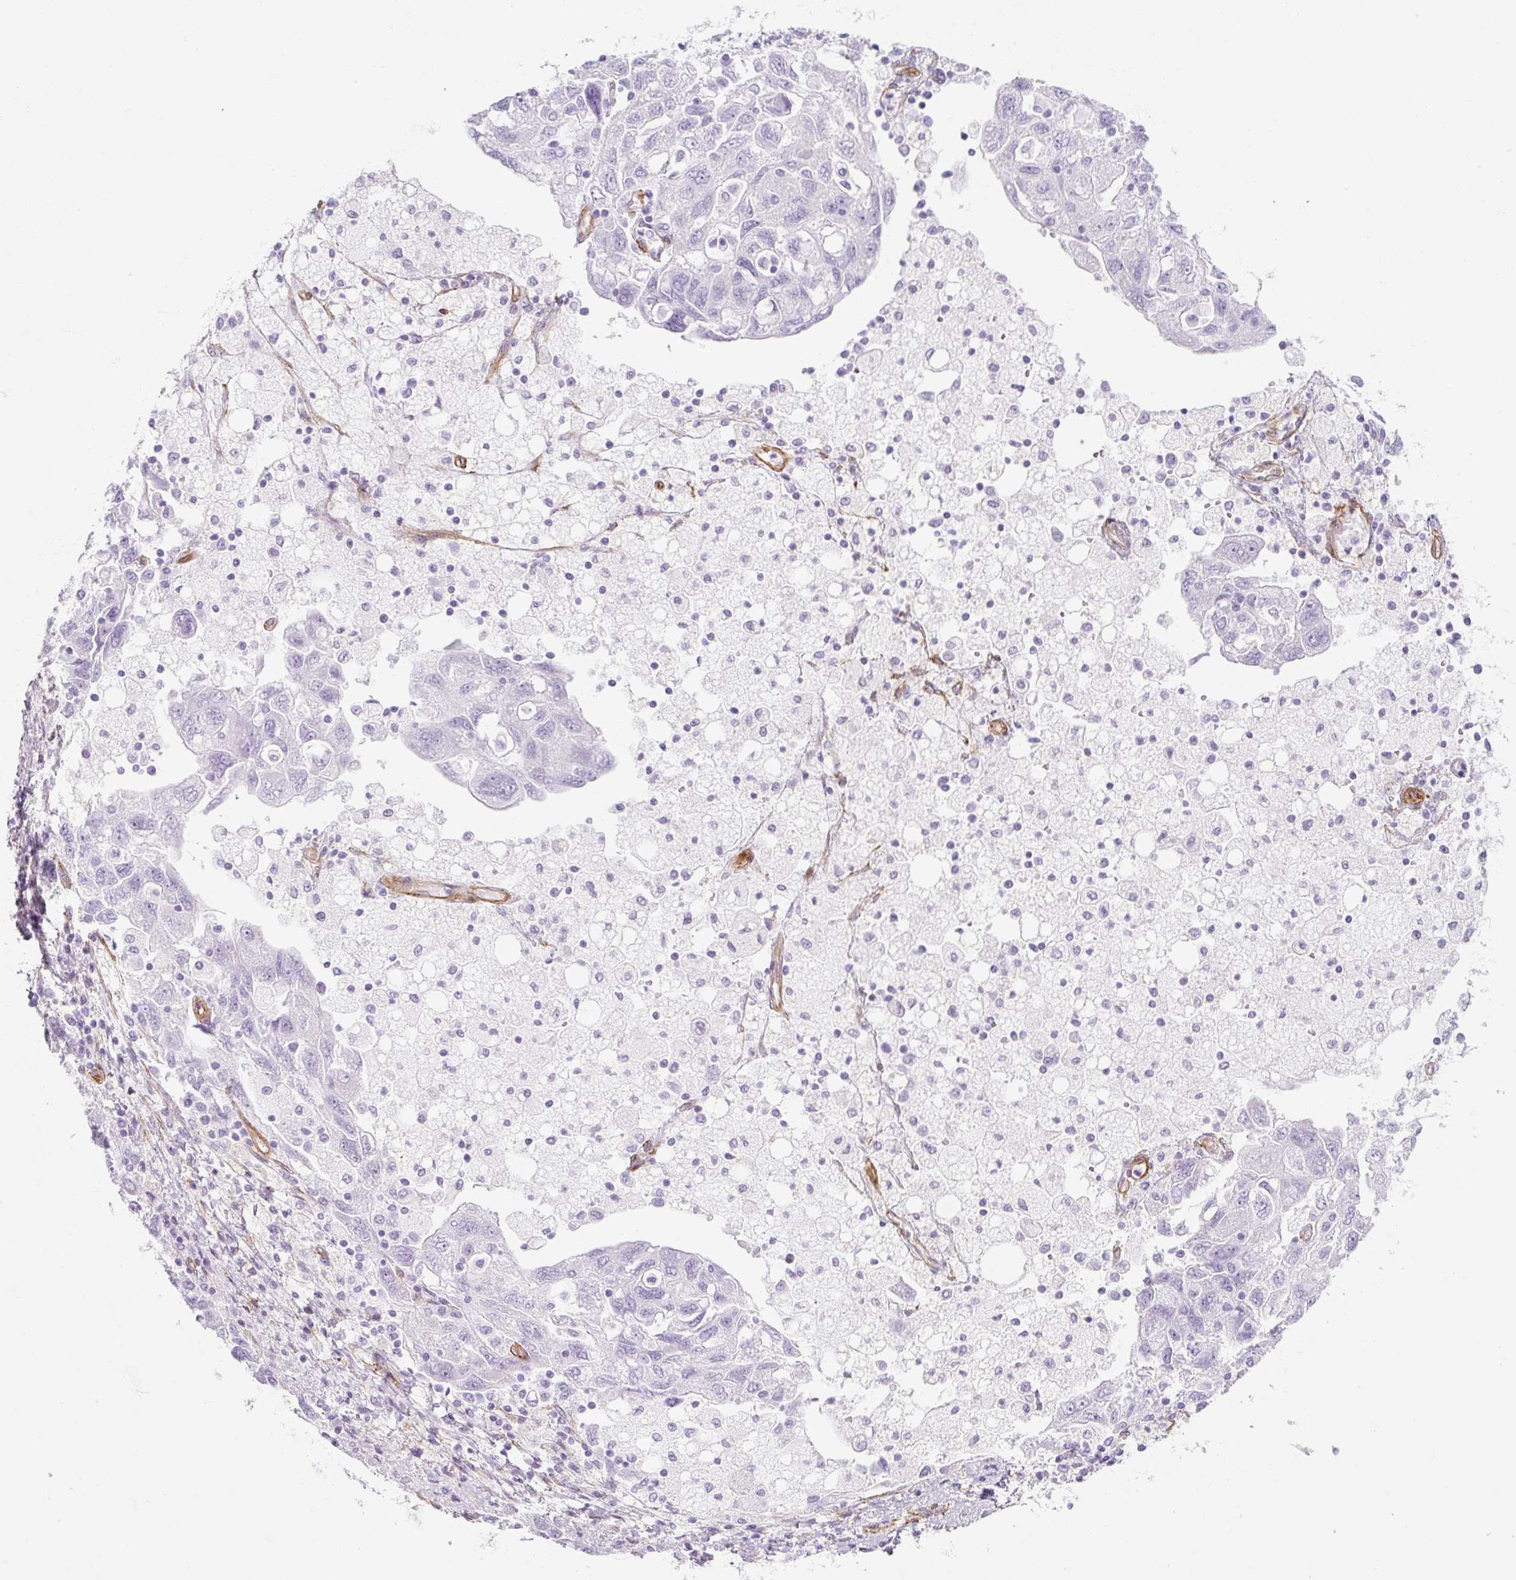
{"staining": {"intensity": "negative", "quantity": "none", "location": "none"}, "tissue": "ovarian cancer", "cell_type": "Tumor cells", "image_type": "cancer", "snomed": [{"axis": "morphology", "description": "Carcinoma, NOS"}, {"axis": "morphology", "description": "Cystadenocarcinoma, serous, NOS"}, {"axis": "topography", "description": "Ovary"}], "caption": "There is no significant expression in tumor cells of ovarian cancer.", "gene": "CAVIN3", "patient": {"sex": "female", "age": 69}}